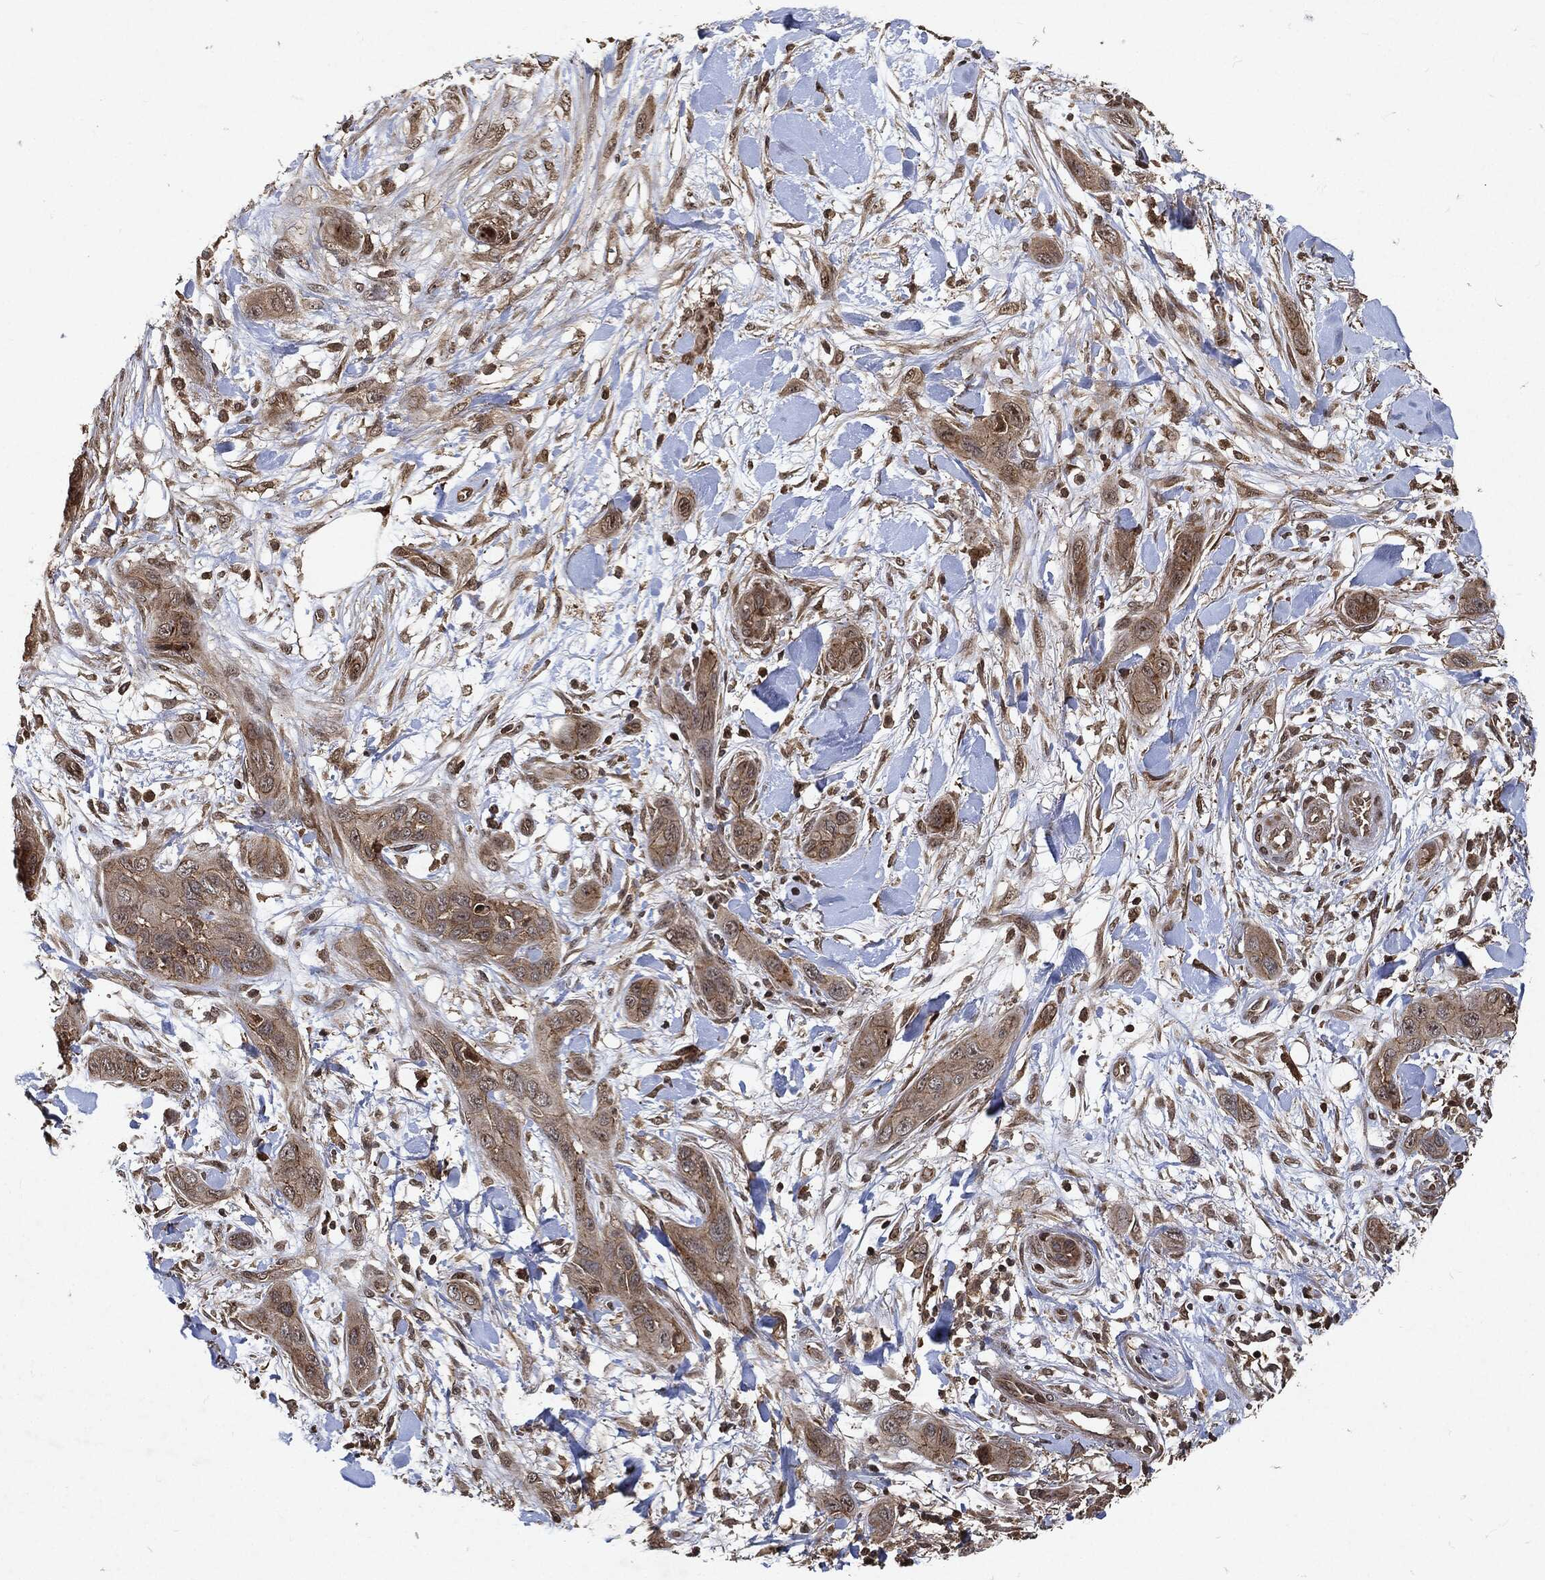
{"staining": {"intensity": "weak", "quantity": ">75%", "location": "cytoplasmic/membranous"}, "tissue": "skin cancer", "cell_type": "Tumor cells", "image_type": "cancer", "snomed": [{"axis": "morphology", "description": "Squamous cell carcinoma, NOS"}, {"axis": "topography", "description": "Skin"}], "caption": "Human skin squamous cell carcinoma stained for a protein (brown) demonstrates weak cytoplasmic/membranous positive positivity in about >75% of tumor cells.", "gene": "ZNF226", "patient": {"sex": "male", "age": 78}}